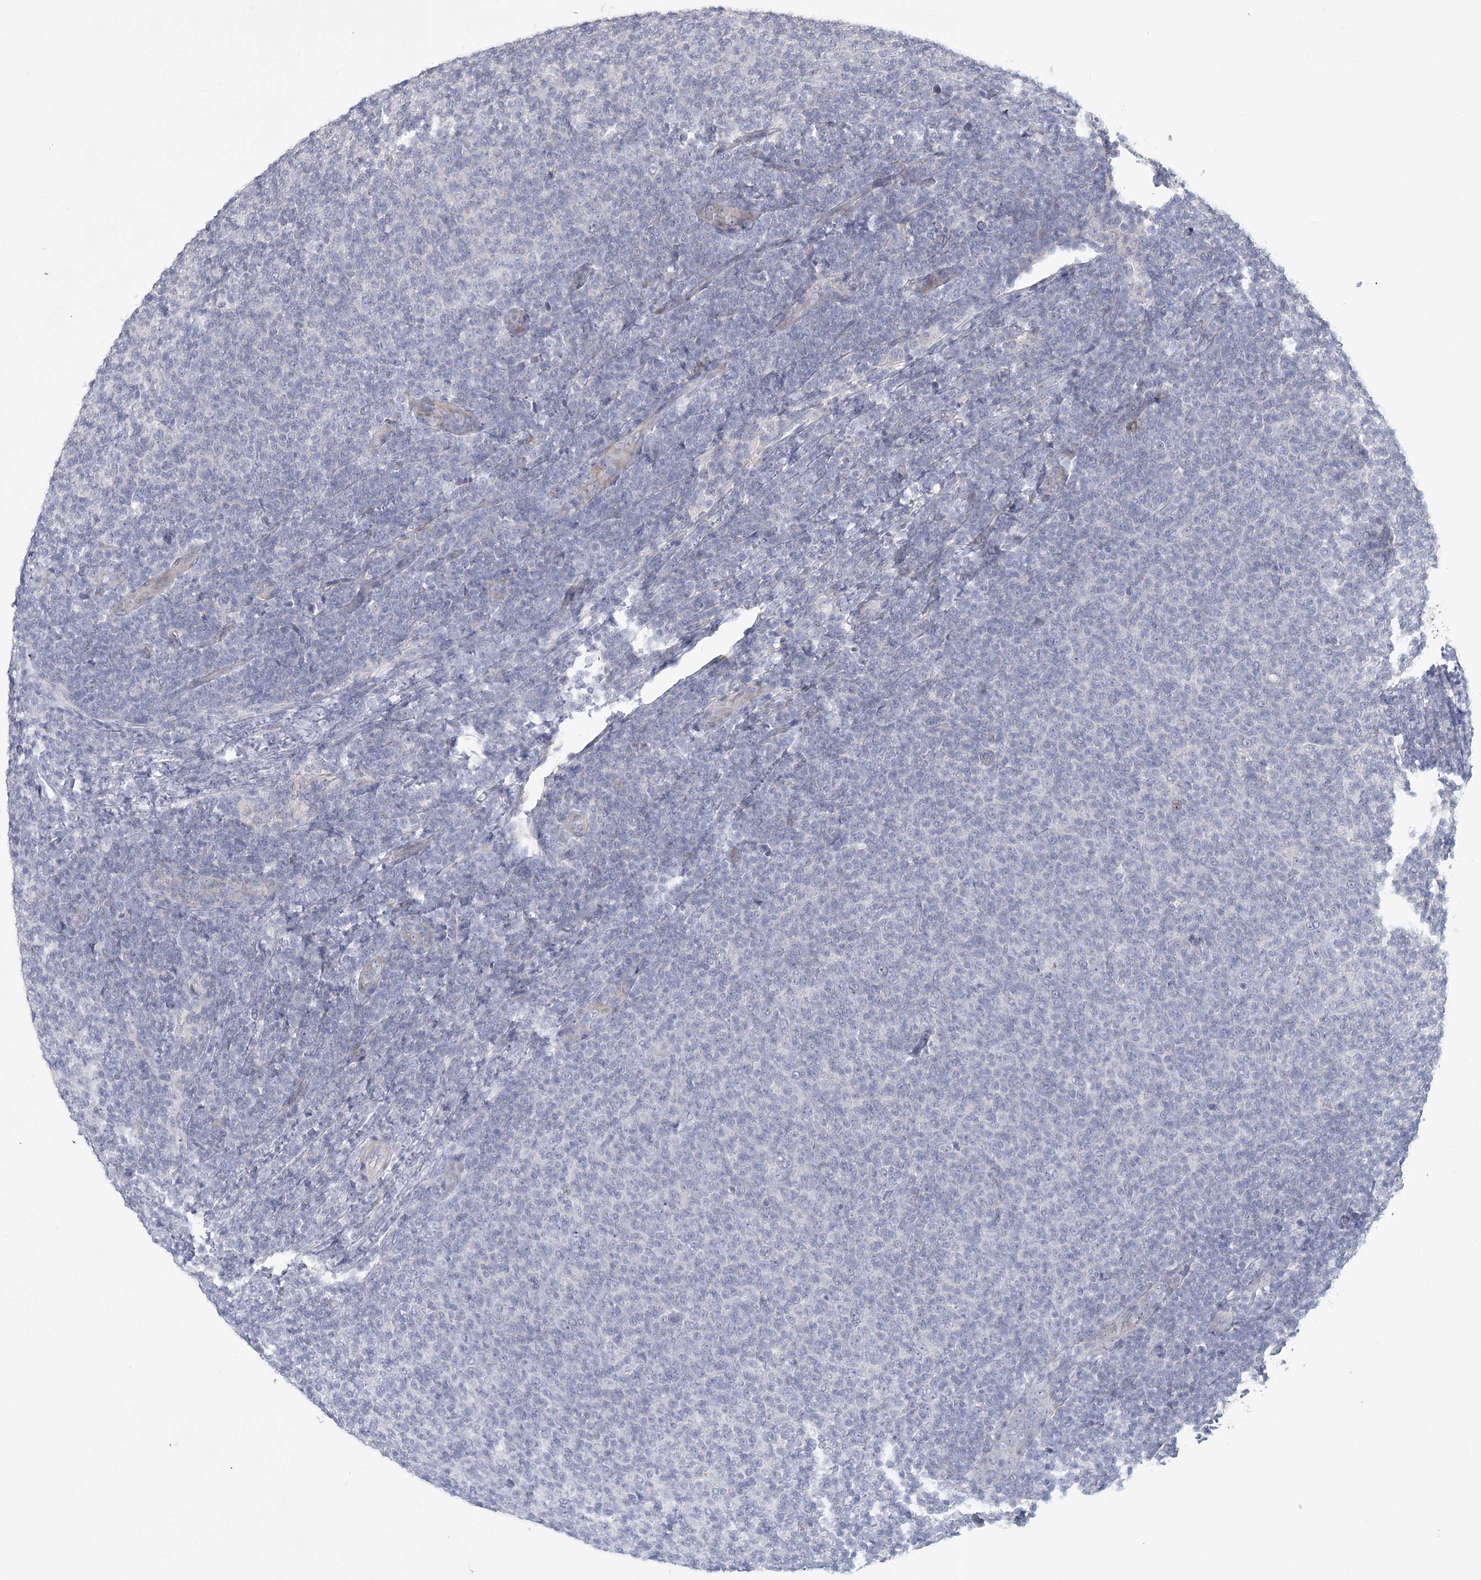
{"staining": {"intensity": "negative", "quantity": "none", "location": "none"}, "tissue": "lymphoma", "cell_type": "Tumor cells", "image_type": "cancer", "snomed": [{"axis": "morphology", "description": "Malignant lymphoma, non-Hodgkin's type, Low grade"}, {"axis": "topography", "description": "Lymph node"}], "caption": "A high-resolution histopathology image shows immunohistochemistry (IHC) staining of low-grade malignant lymphoma, non-Hodgkin's type, which exhibits no significant staining in tumor cells.", "gene": "CNTLN", "patient": {"sex": "male", "age": 66}}